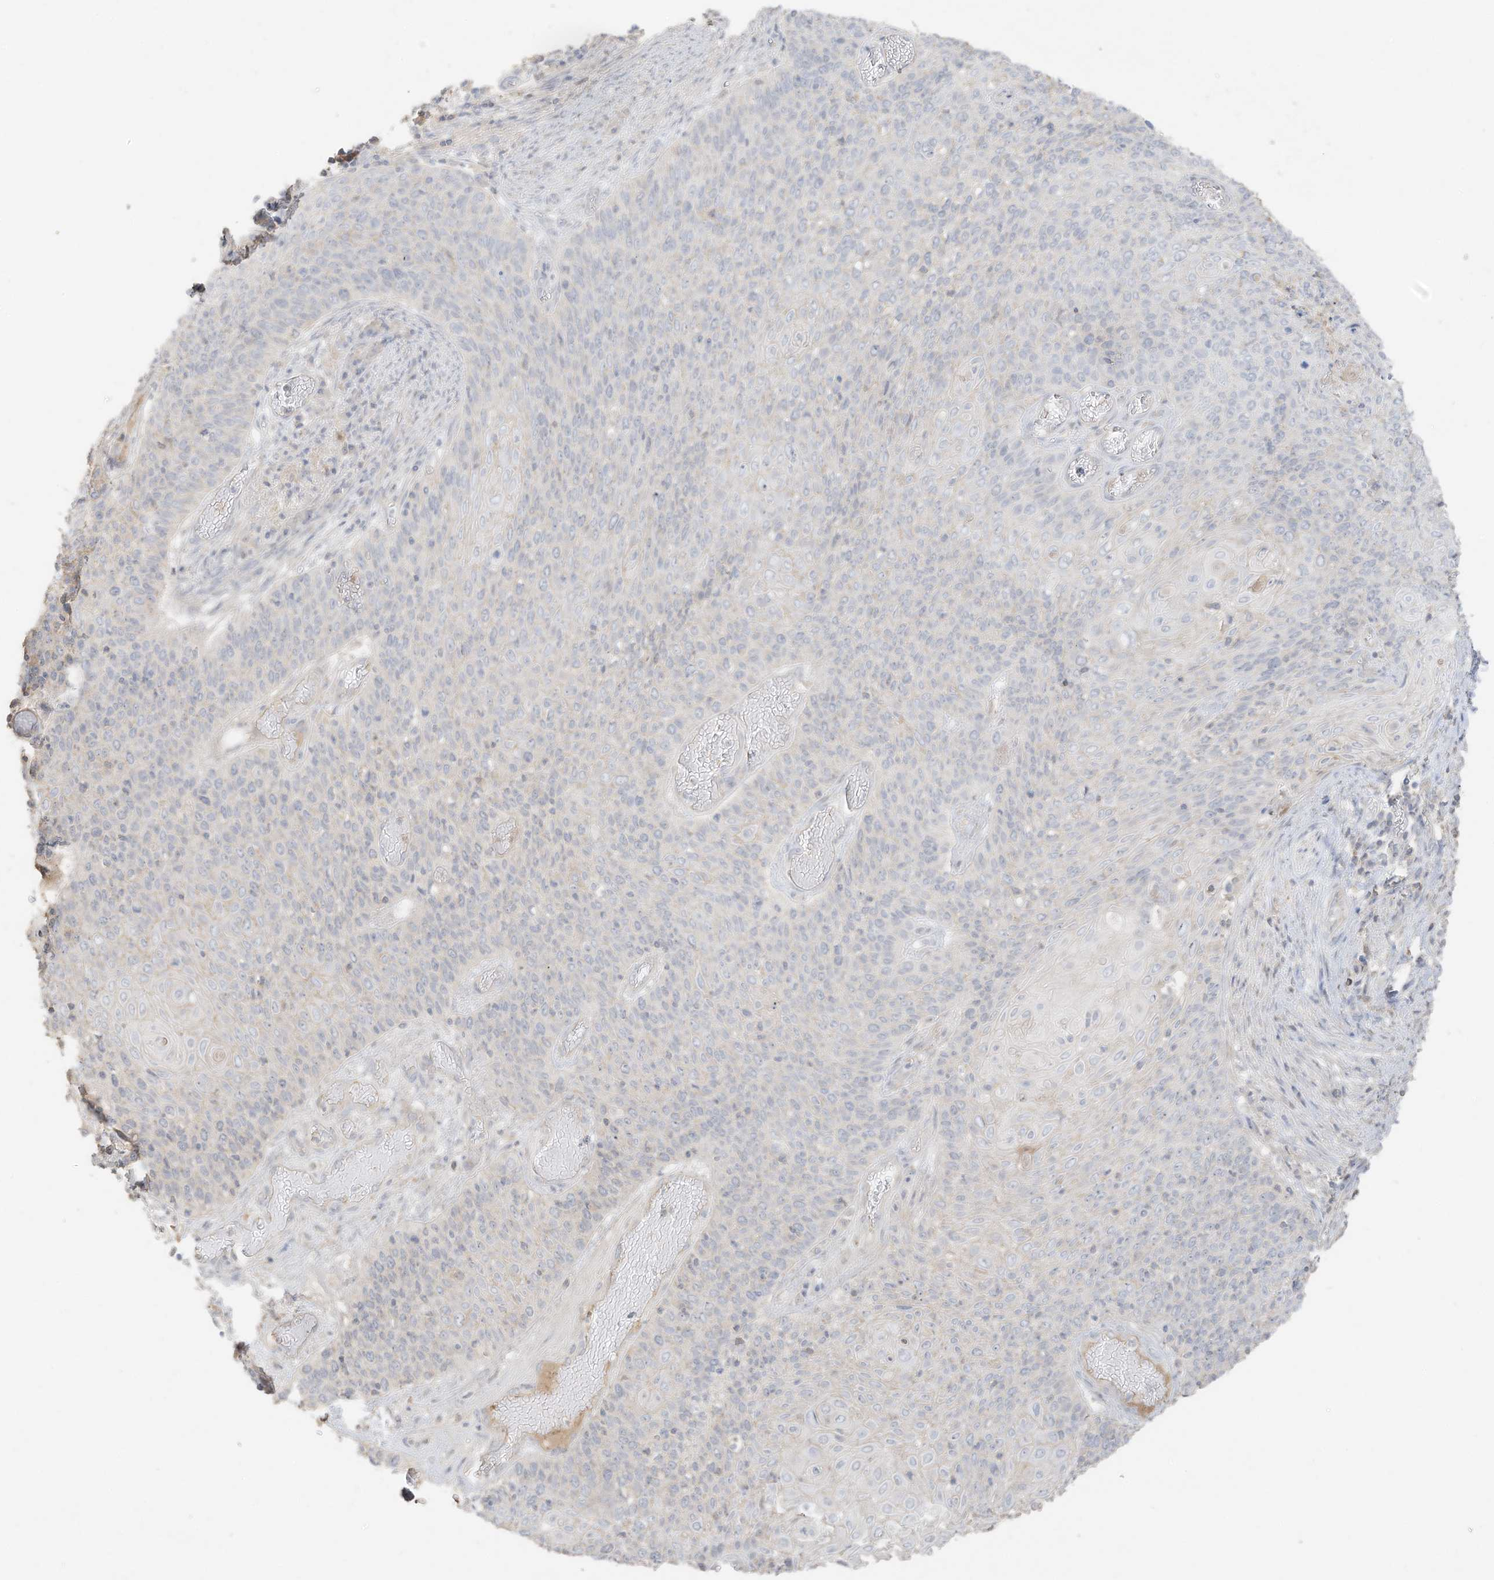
{"staining": {"intensity": "negative", "quantity": "none", "location": "none"}, "tissue": "cervical cancer", "cell_type": "Tumor cells", "image_type": "cancer", "snomed": [{"axis": "morphology", "description": "Squamous cell carcinoma, NOS"}, {"axis": "topography", "description": "Cervix"}], "caption": "A high-resolution image shows IHC staining of cervical cancer, which displays no significant positivity in tumor cells.", "gene": "ZBTB41", "patient": {"sex": "female", "age": 39}}